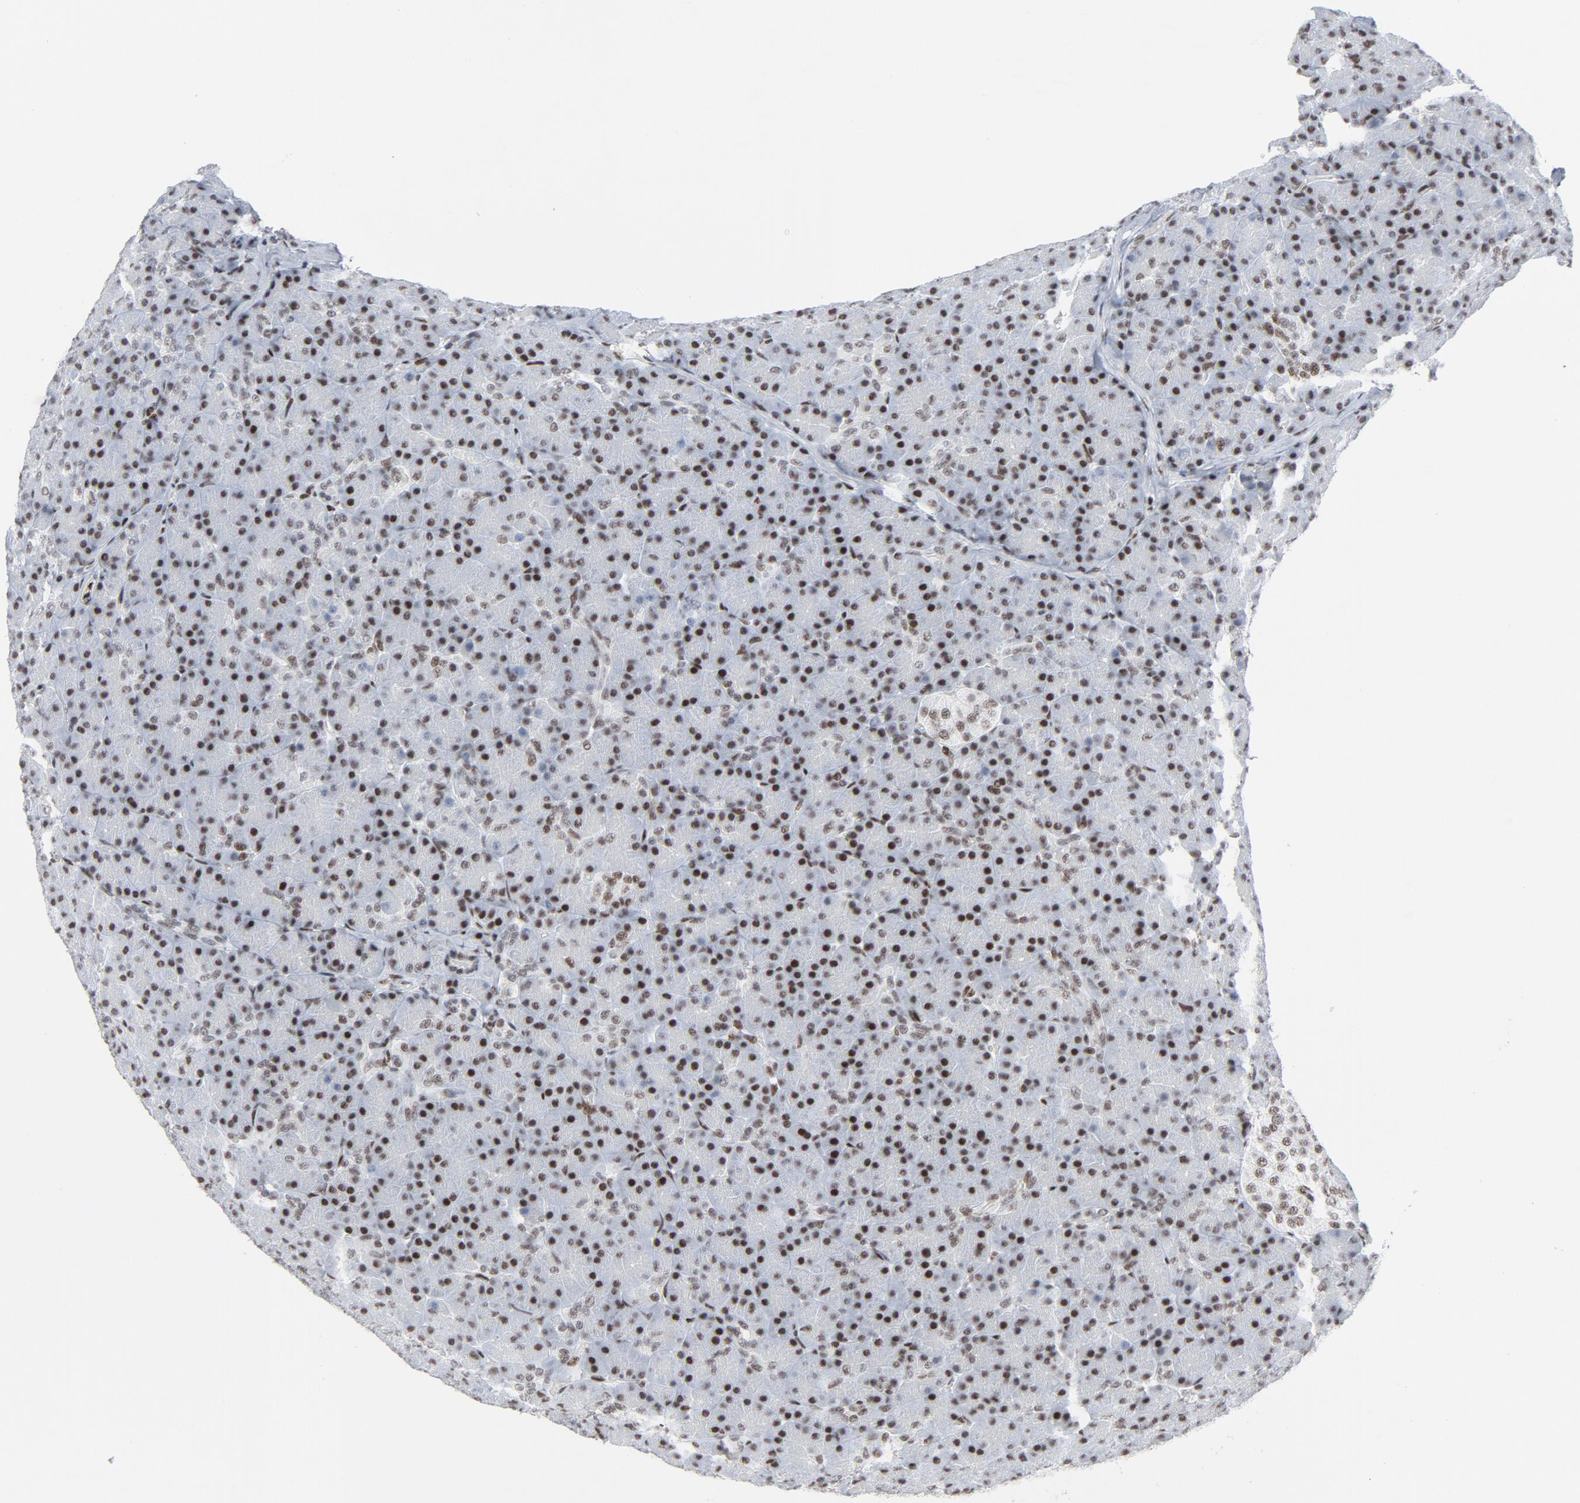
{"staining": {"intensity": "strong", "quantity": ">75%", "location": "nuclear"}, "tissue": "pancreas", "cell_type": "Exocrine glandular cells", "image_type": "normal", "snomed": [{"axis": "morphology", "description": "Normal tissue, NOS"}, {"axis": "topography", "description": "Pancreas"}], "caption": "A micrograph of human pancreas stained for a protein displays strong nuclear brown staining in exocrine glandular cells. Using DAB (3,3'-diaminobenzidine) (brown) and hematoxylin (blue) stains, captured at high magnification using brightfield microscopy.", "gene": "HSF1", "patient": {"sex": "female", "age": 43}}